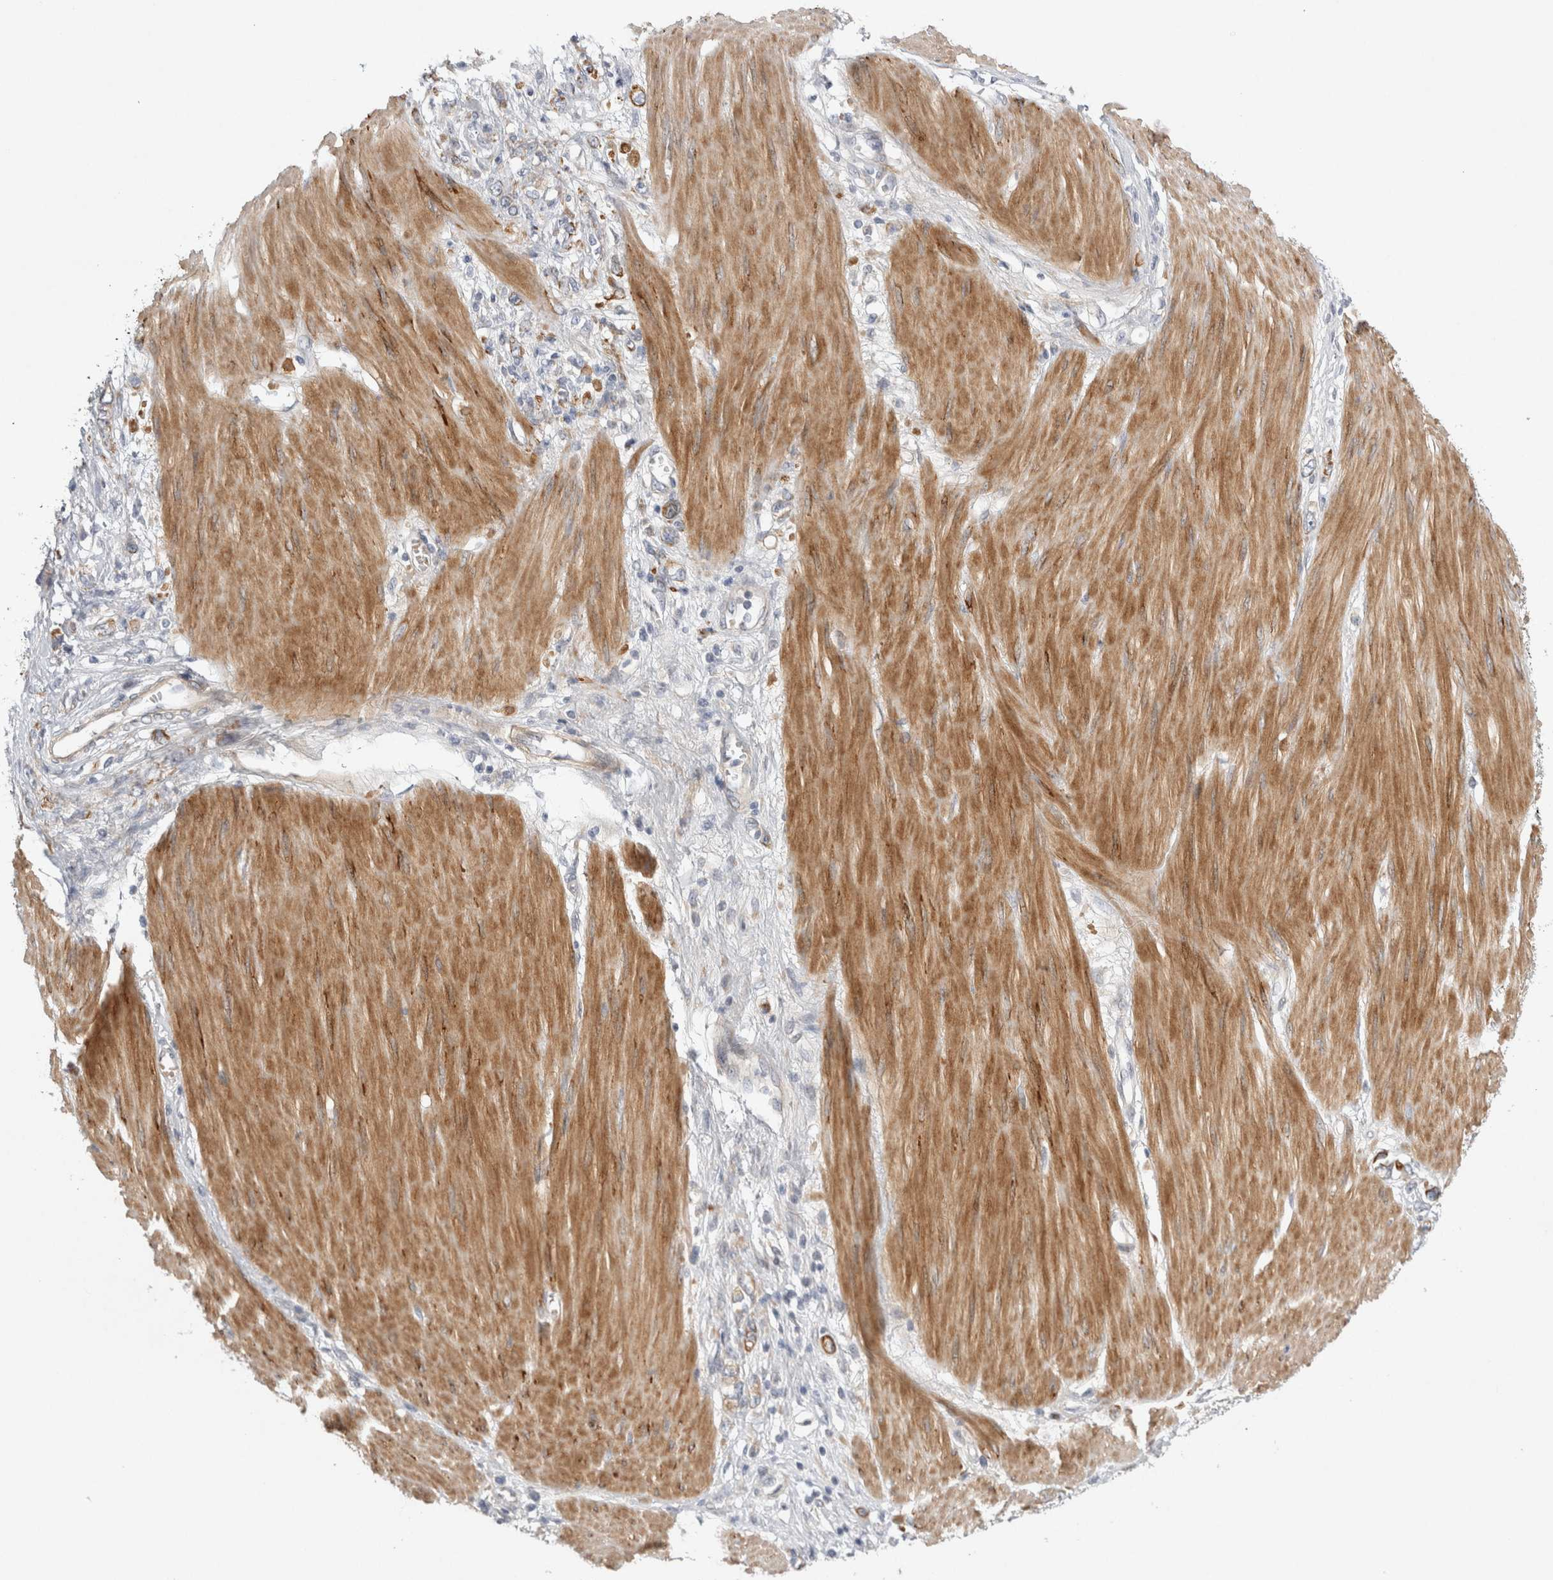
{"staining": {"intensity": "moderate", "quantity": "25%-75%", "location": "cytoplasmic/membranous"}, "tissue": "stomach cancer", "cell_type": "Tumor cells", "image_type": "cancer", "snomed": [{"axis": "morphology", "description": "Adenocarcinoma, NOS"}, {"axis": "topography", "description": "Stomach"}], "caption": "Immunohistochemical staining of human adenocarcinoma (stomach) reveals medium levels of moderate cytoplasmic/membranous protein staining in about 25%-75% of tumor cells. (DAB IHC, brown staining for protein, blue staining for nuclei).", "gene": "BZW2", "patient": {"sex": "female", "age": 76}}